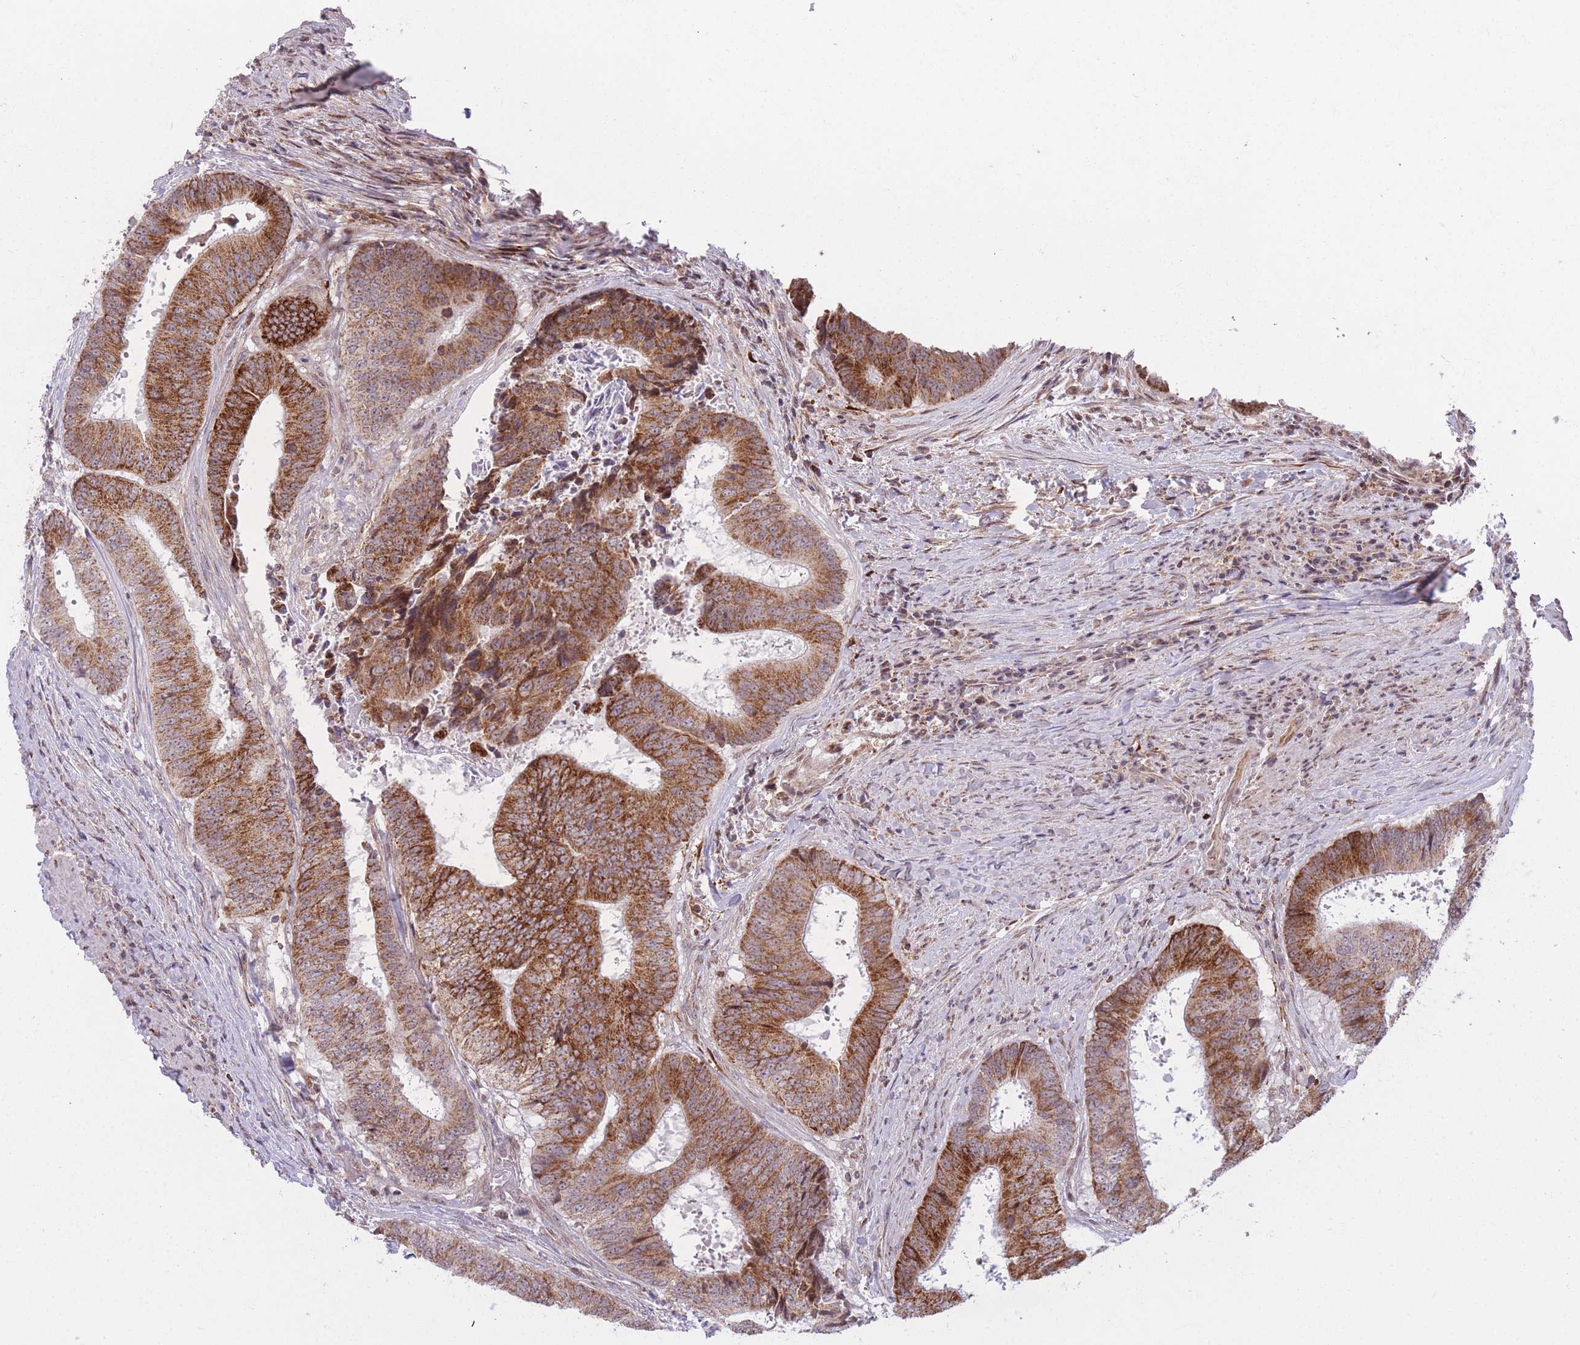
{"staining": {"intensity": "strong", "quantity": ">75%", "location": "cytoplasmic/membranous"}, "tissue": "colorectal cancer", "cell_type": "Tumor cells", "image_type": "cancer", "snomed": [{"axis": "morphology", "description": "Adenocarcinoma, NOS"}, {"axis": "topography", "description": "Rectum"}], "caption": "This is a photomicrograph of immunohistochemistry (IHC) staining of colorectal cancer, which shows strong expression in the cytoplasmic/membranous of tumor cells.", "gene": "DPYSL4", "patient": {"sex": "male", "age": 72}}